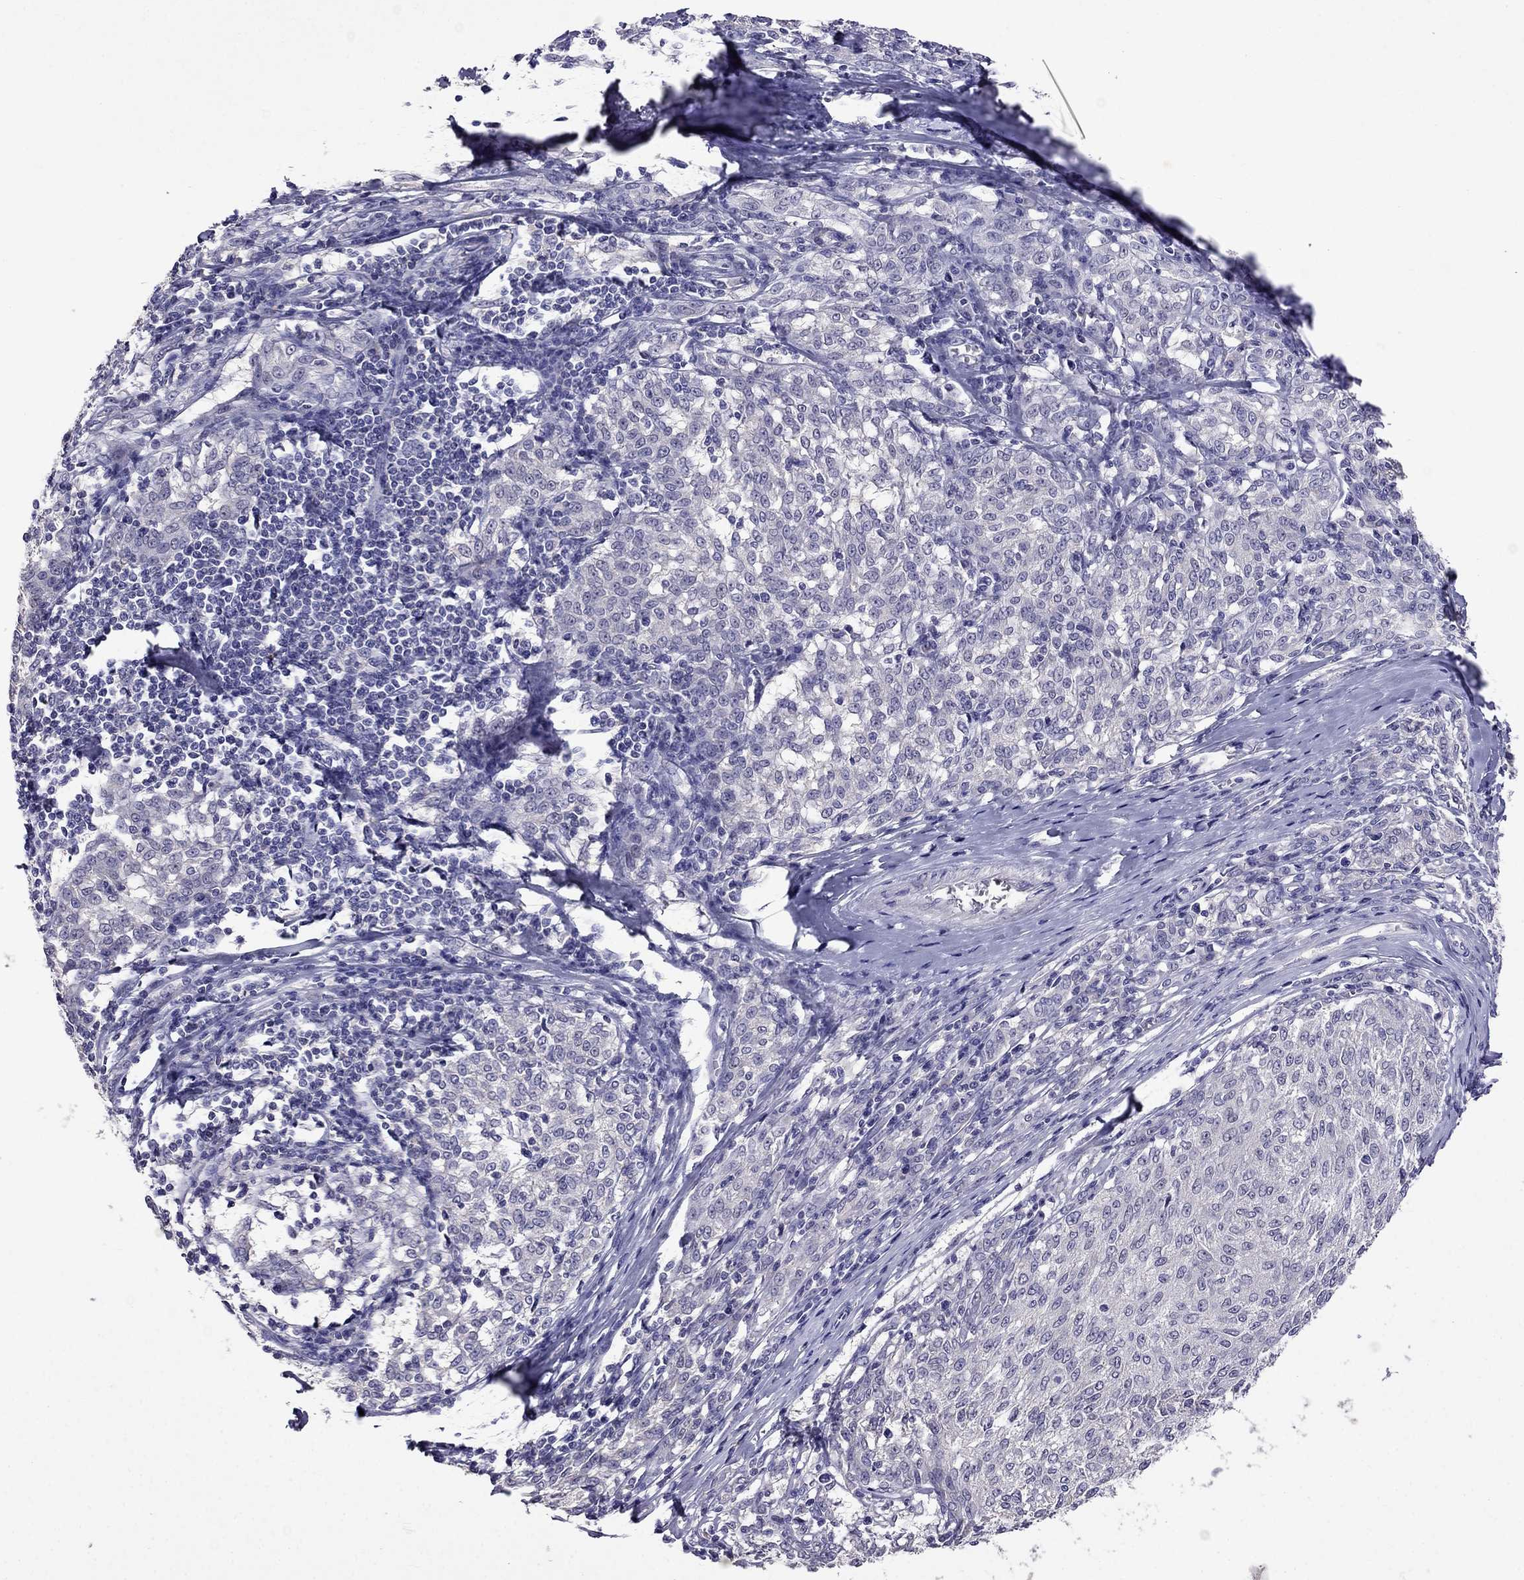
{"staining": {"intensity": "negative", "quantity": "none", "location": "none"}, "tissue": "melanoma", "cell_type": "Tumor cells", "image_type": "cancer", "snomed": [{"axis": "morphology", "description": "Malignant melanoma, NOS"}, {"axis": "topography", "description": "Skin"}], "caption": "The immunohistochemistry micrograph has no significant positivity in tumor cells of melanoma tissue.", "gene": "AQP9", "patient": {"sex": "female", "age": 72}}